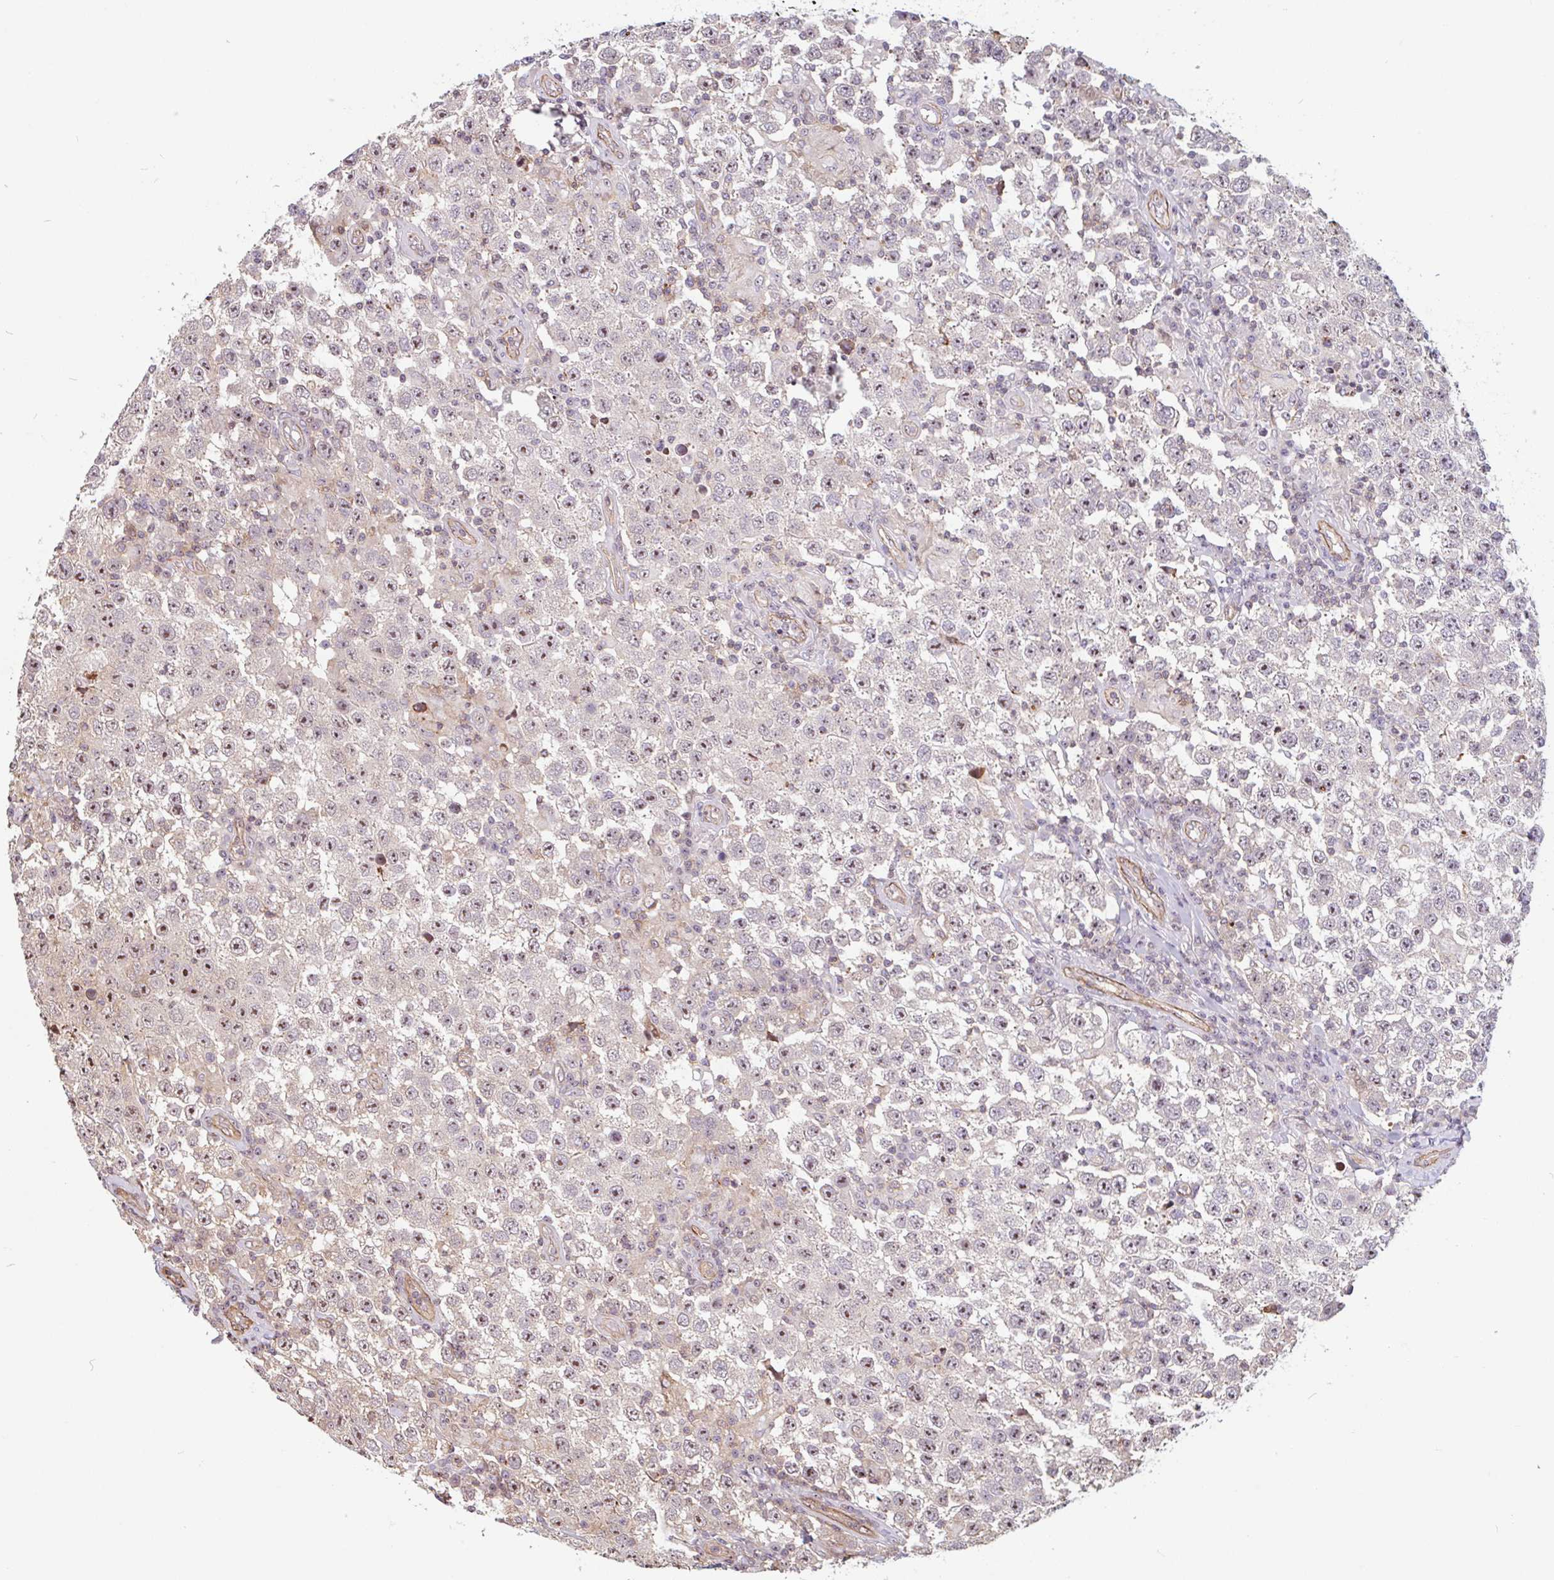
{"staining": {"intensity": "moderate", "quantity": "<25%", "location": "nuclear"}, "tissue": "testis cancer", "cell_type": "Tumor cells", "image_type": "cancer", "snomed": [{"axis": "morphology", "description": "Normal tissue, NOS"}, {"axis": "morphology", "description": "Urothelial carcinoma, High grade"}, {"axis": "morphology", "description": "Seminoma, NOS"}, {"axis": "morphology", "description": "Carcinoma, Embryonal, NOS"}, {"axis": "topography", "description": "Urinary bladder"}, {"axis": "topography", "description": "Testis"}], "caption": "Testis seminoma stained with a brown dye reveals moderate nuclear positive expression in about <25% of tumor cells.", "gene": "ZNF689", "patient": {"sex": "male", "age": 41}}